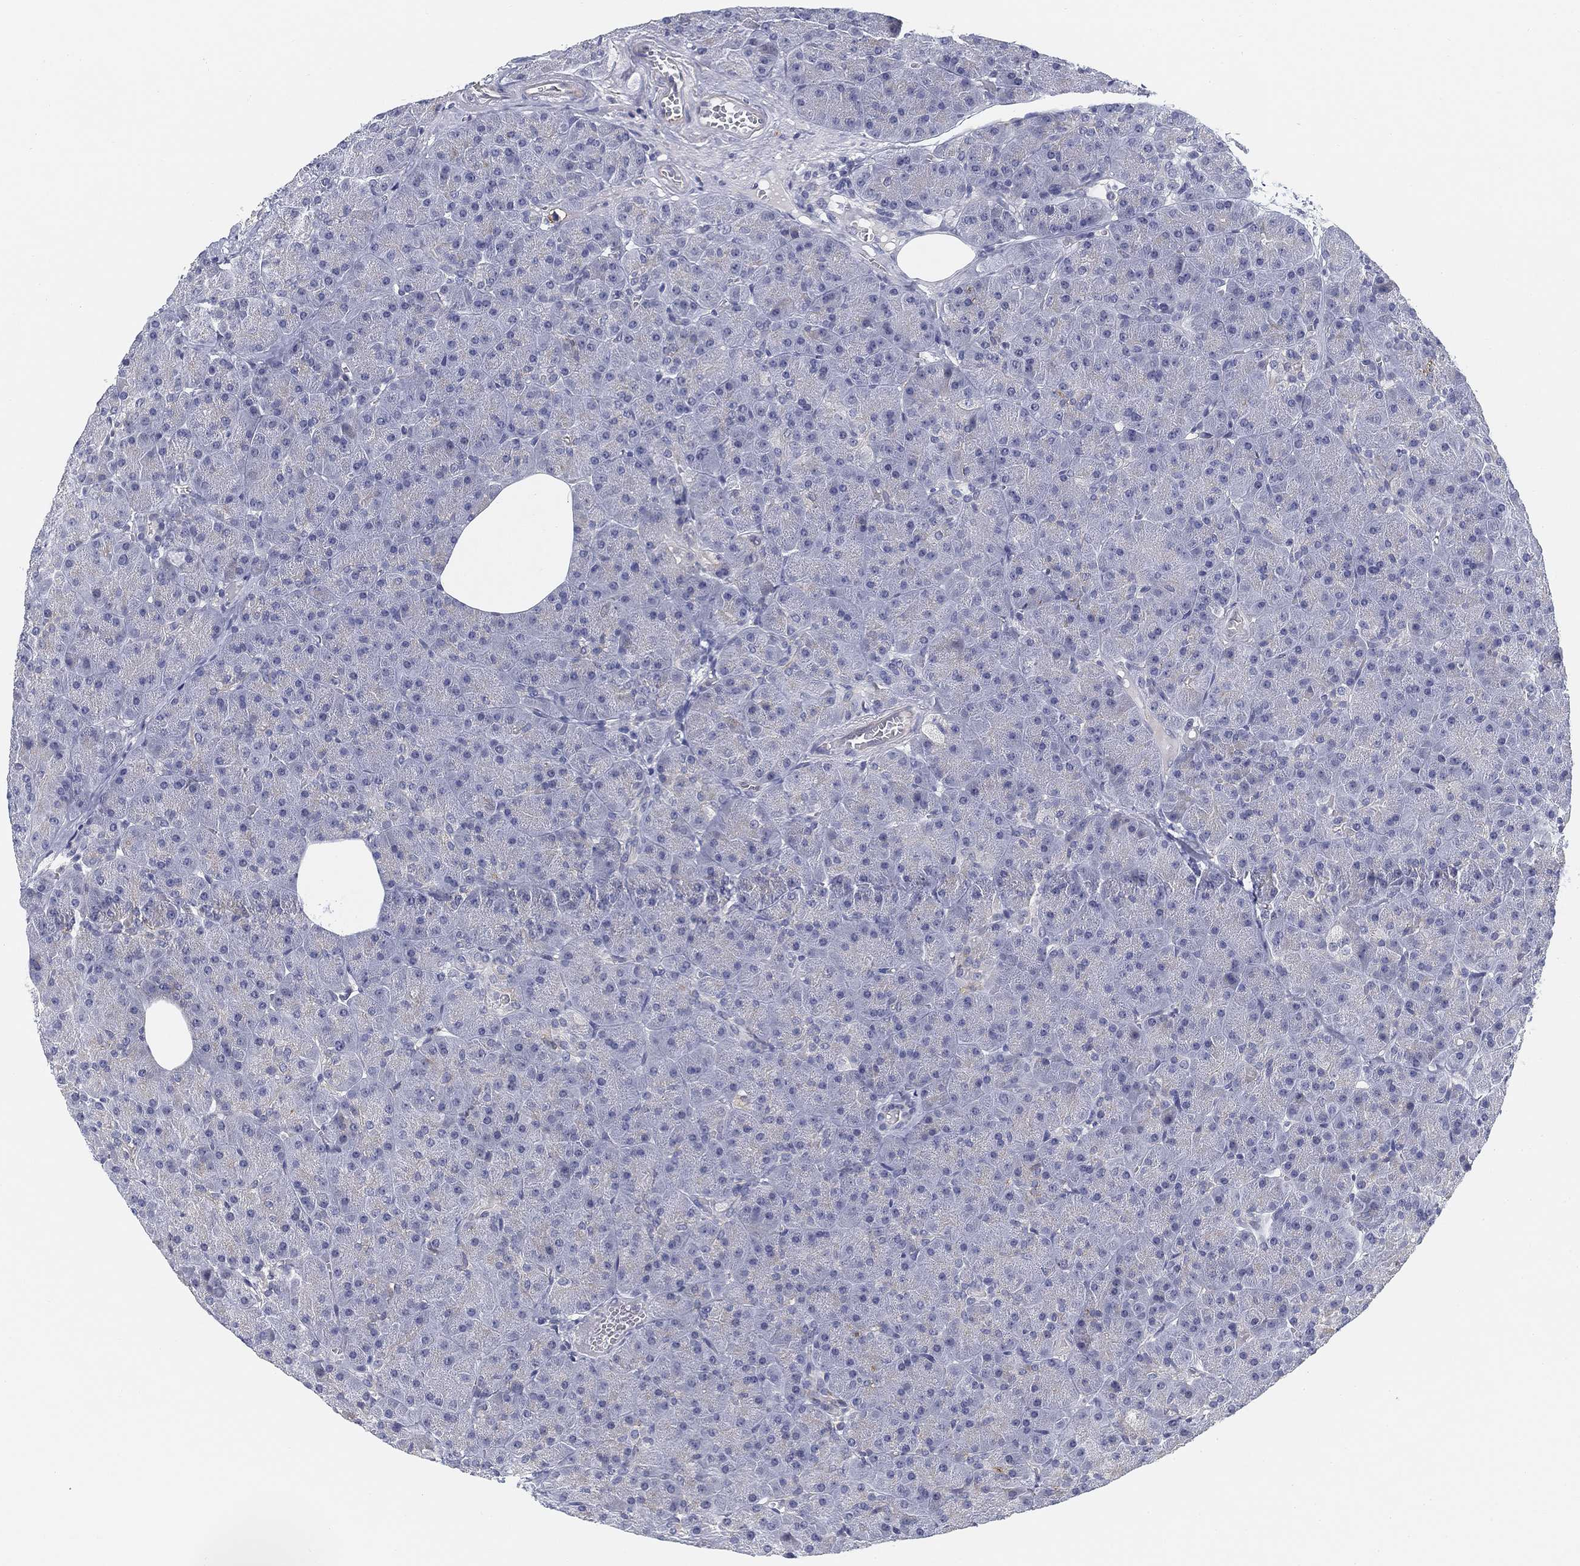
{"staining": {"intensity": "negative", "quantity": "none", "location": "none"}, "tissue": "pancreas", "cell_type": "Exocrine glandular cells", "image_type": "normal", "snomed": [{"axis": "morphology", "description": "Normal tissue, NOS"}, {"axis": "topography", "description": "Pancreas"}], "caption": "Immunohistochemistry (IHC) histopathology image of benign pancreas: pancreas stained with DAB (3,3'-diaminobenzidine) demonstrates no significant protein expression in exocrine glandular cells.", "gene": "SLC2A5", "patient": {"sex": "male", "age": 61}}